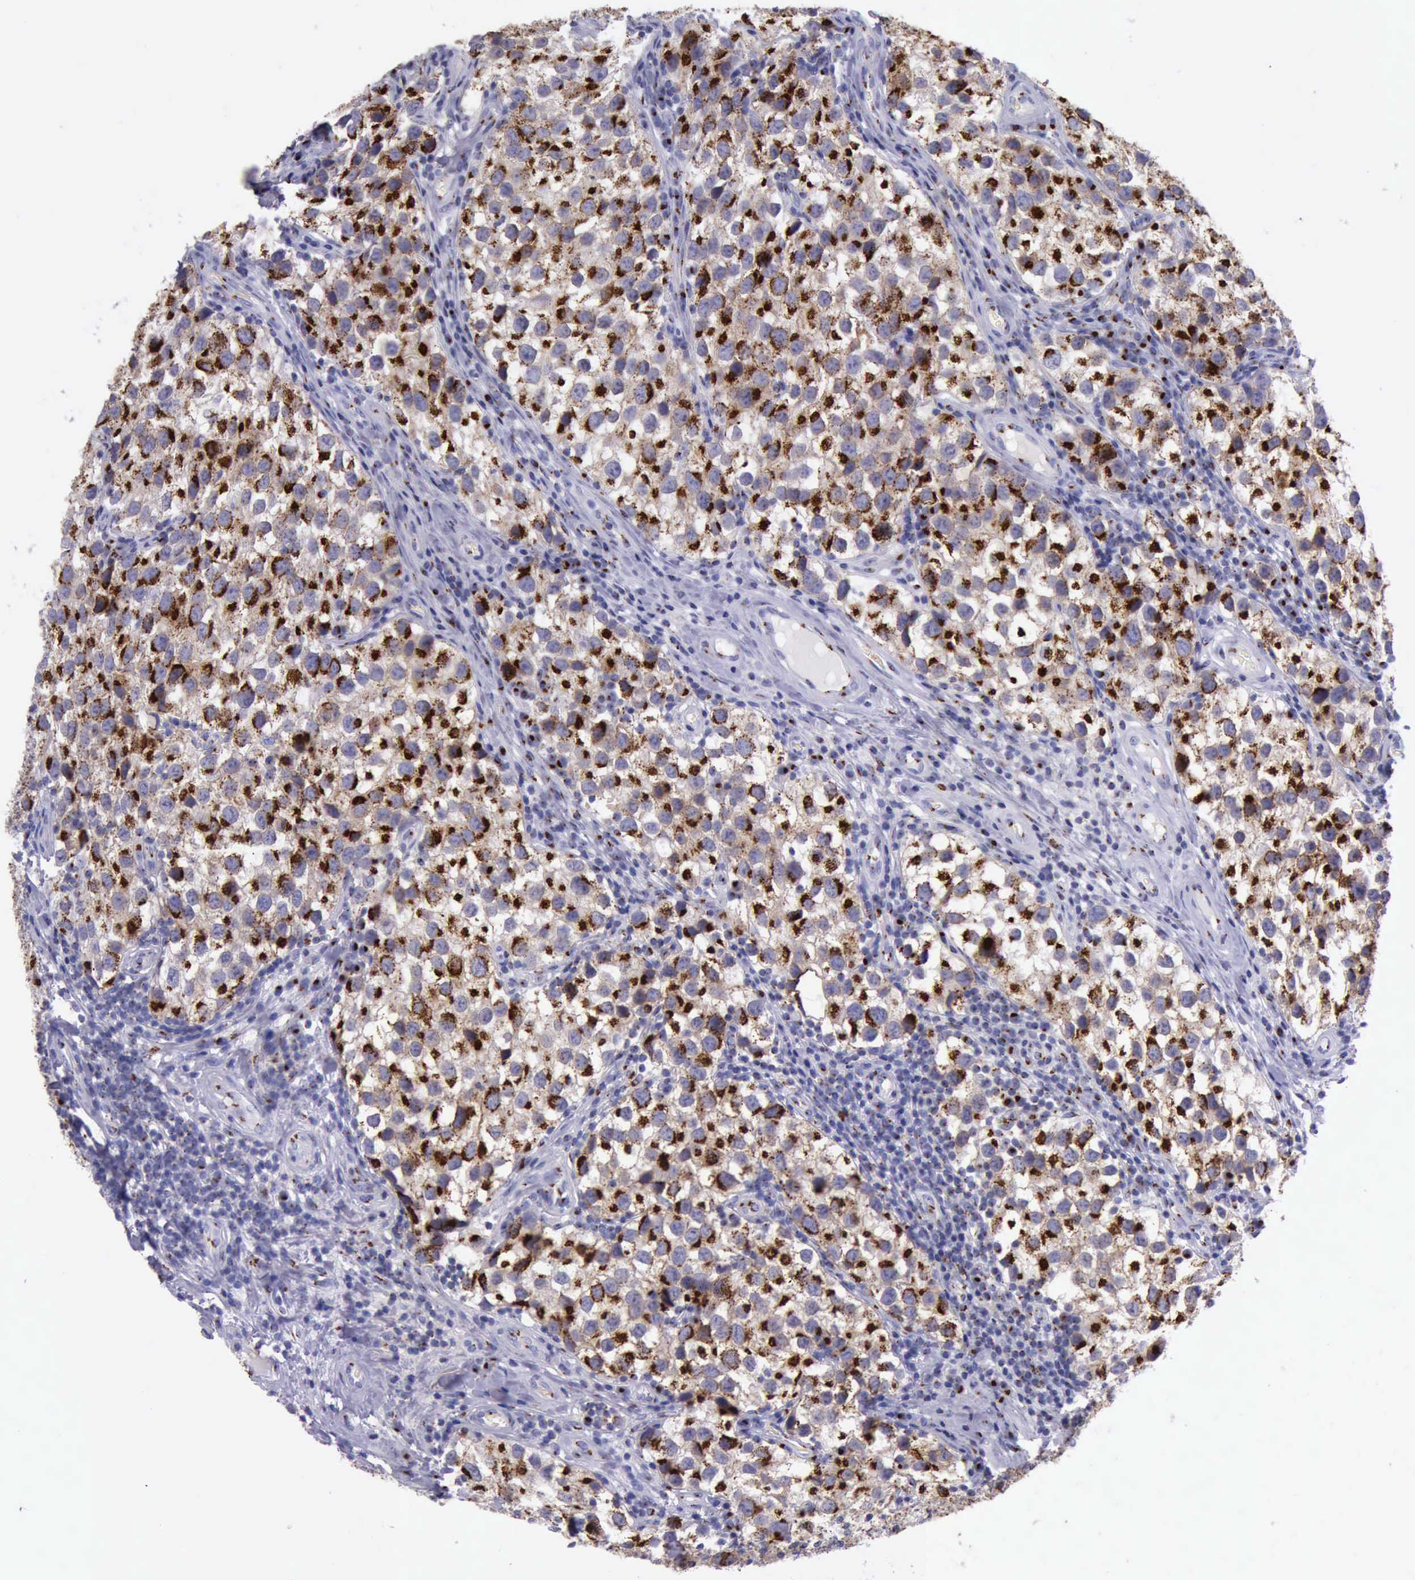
{"staining": {"intensity": "strong", "quantity": ">75%", "location": "cytoplasmic/membranous"}, "tissue": "testis cancer", "cell_type": "Tumor cells", "image_type": "cancer", "snomed": [{"axis": "morphology", "description": "Seminoma, NOS"}, {"axis": "topography", "description": "Testis"}], "caption": "Seminoma (testis) stained with immunohistochemistry shows strong cytoplasmic/membranous expression in approximately >75% of tumor cells.", "gene": "GOLGA5", "patient": {"sex": "male", "age": 39}}